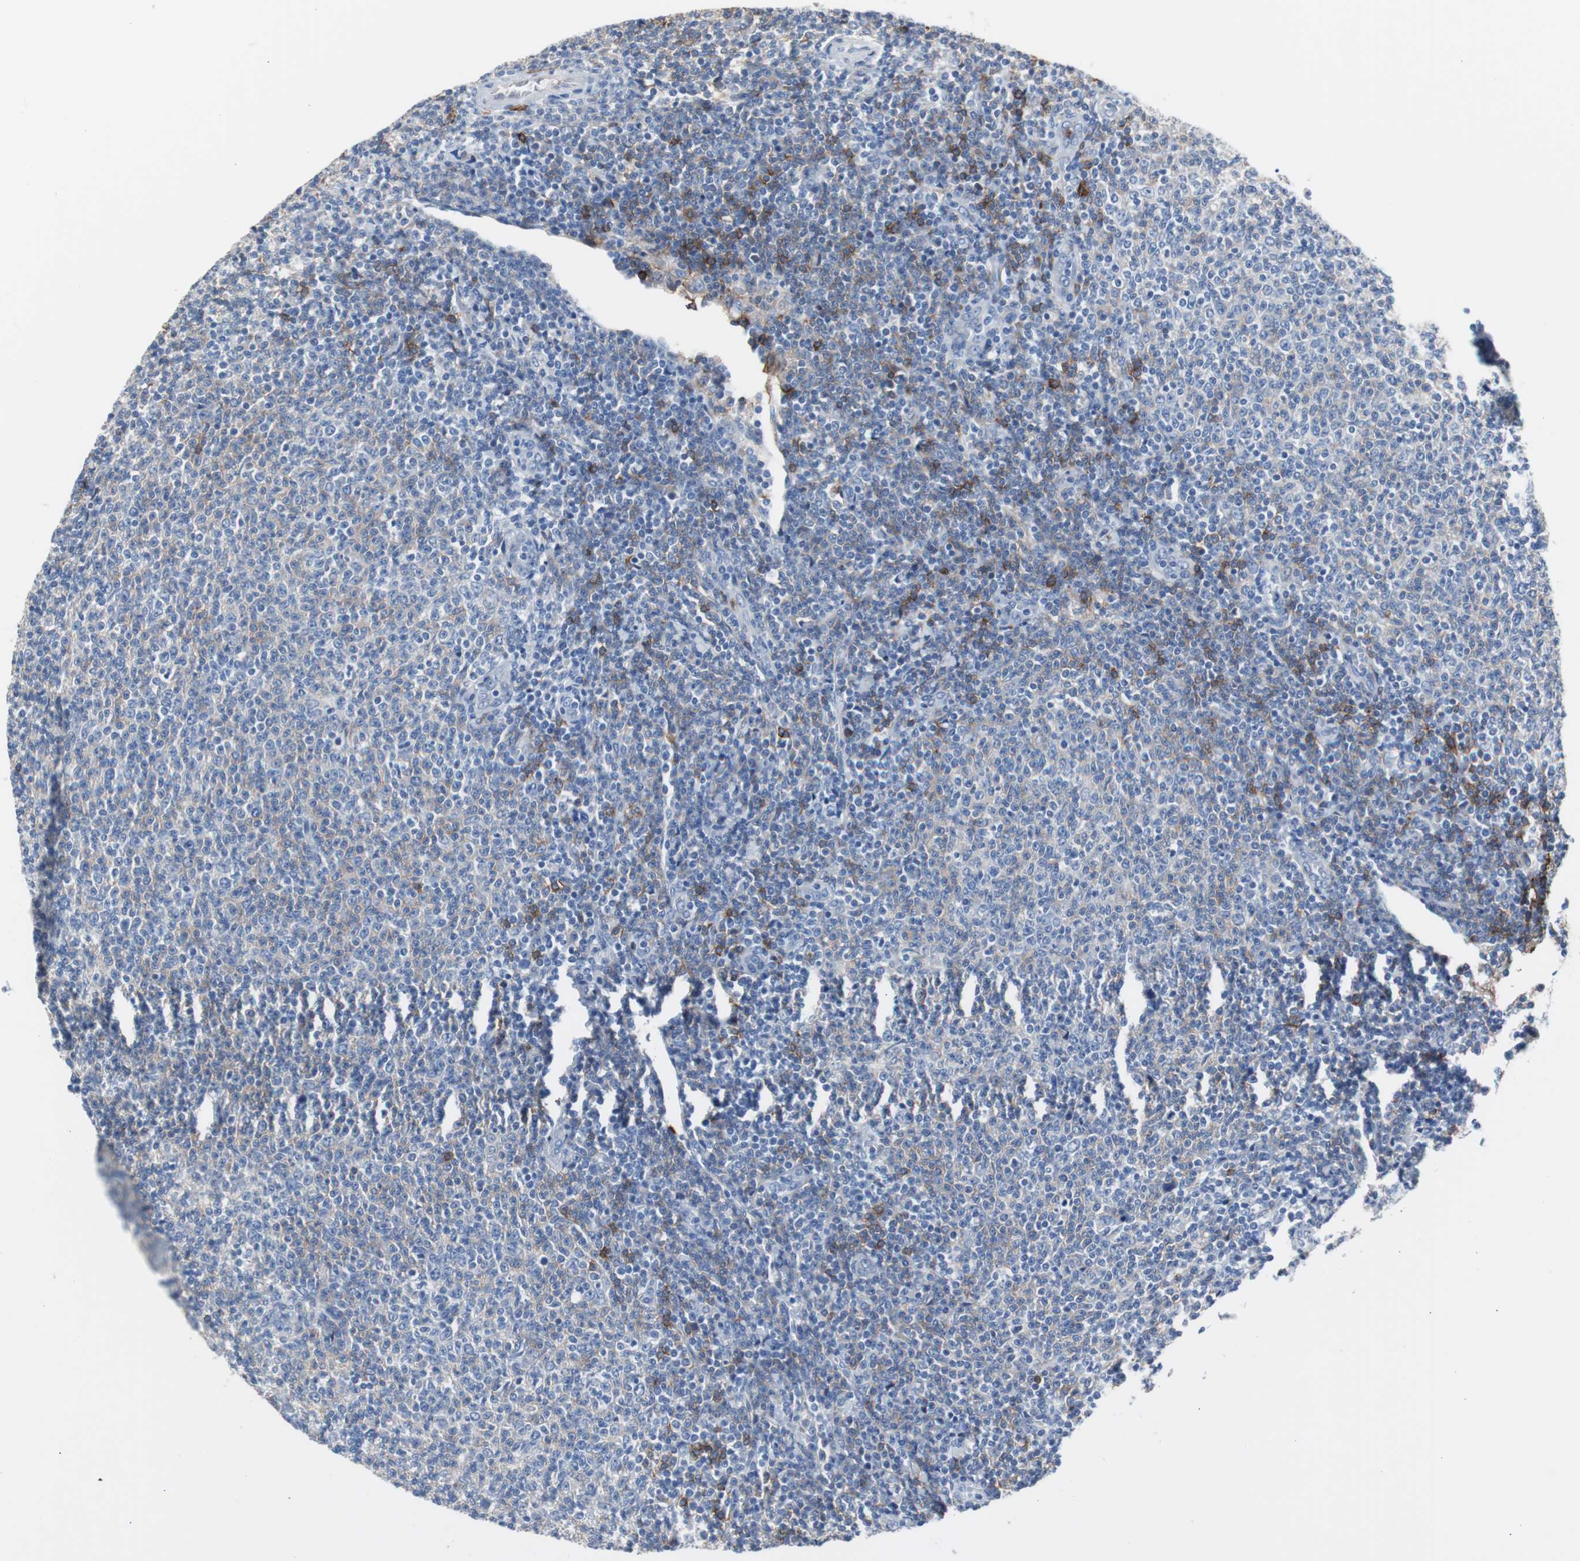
{"staining": {"intensity": "negative", "quantity": "none", "location": "none"}, "tissue": "lymphoma", "cell_type": "Tumor cells", "image_type": "cancer", "snomed": [{"axis": "morphology", "description": "Malignant lymphoma, non-Hodgkin's type, Low grade"}, {"axis": "topography", "description": "Lymph node"}], "caption": "A high-resolution photomicrograph shows immunohistochemistry staining of lymphoma, which demonstrates no significant positivity in tumor cells. (DAB IHC, high magnification).", "gene": "FCGR2B", "patient": {"sex": "male", "age": 66}}